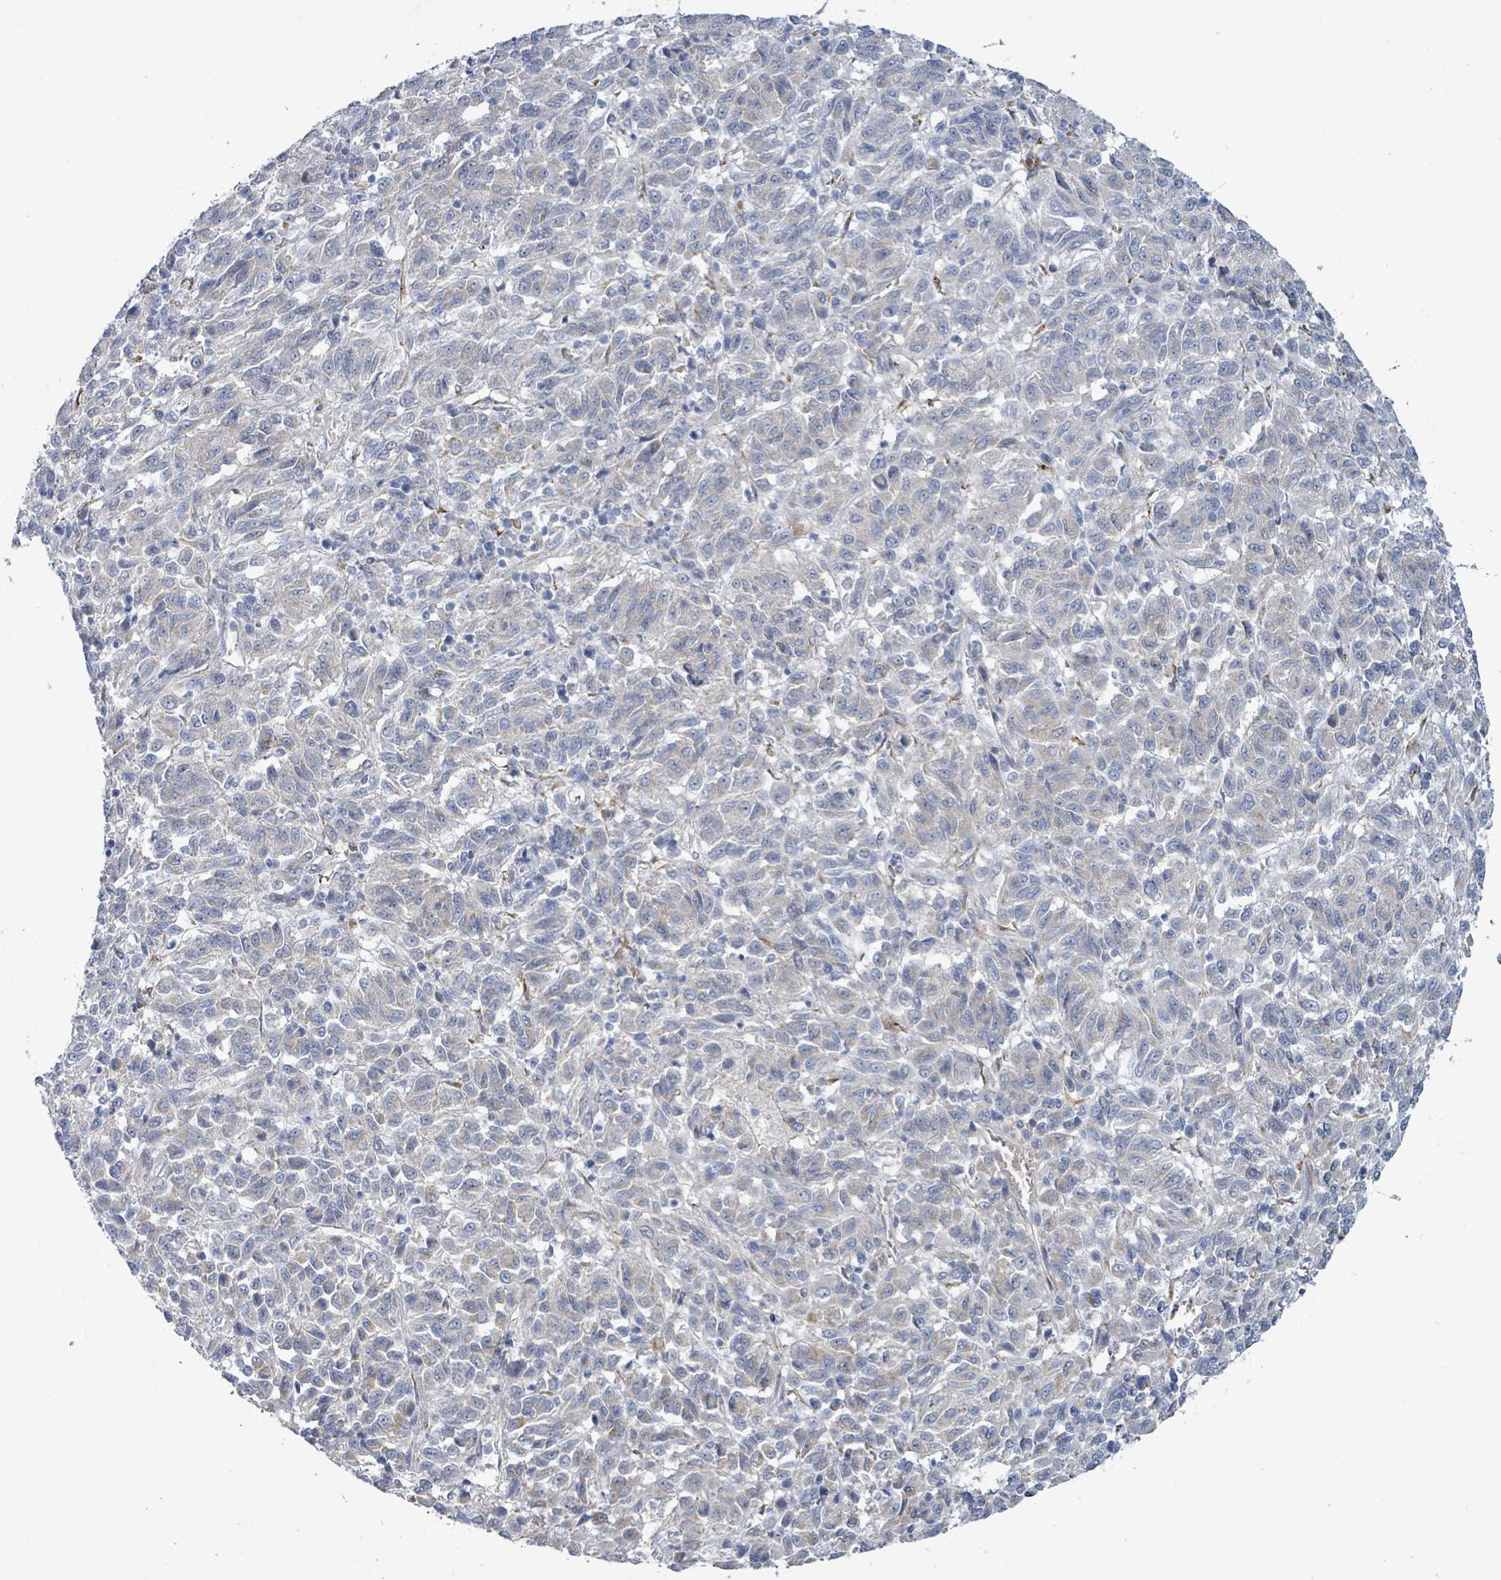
{"staining": {"intensity": "negative", "quantity": "none", "location": "none"}, "tissue": "melanoma", "cell_type": "Tumor cells", "image_type": "cancer", "snomed": [{"axis": "morphology", "description": "Malignant melanoma, Metastatic site"}, {"axis": "topography", "description": "Lung"}], "caption": "There is no significant positivity in tumor cells of melanoma.", "gene": "DMRTC1B", "patient": {"sex": "male", "age": 64}}